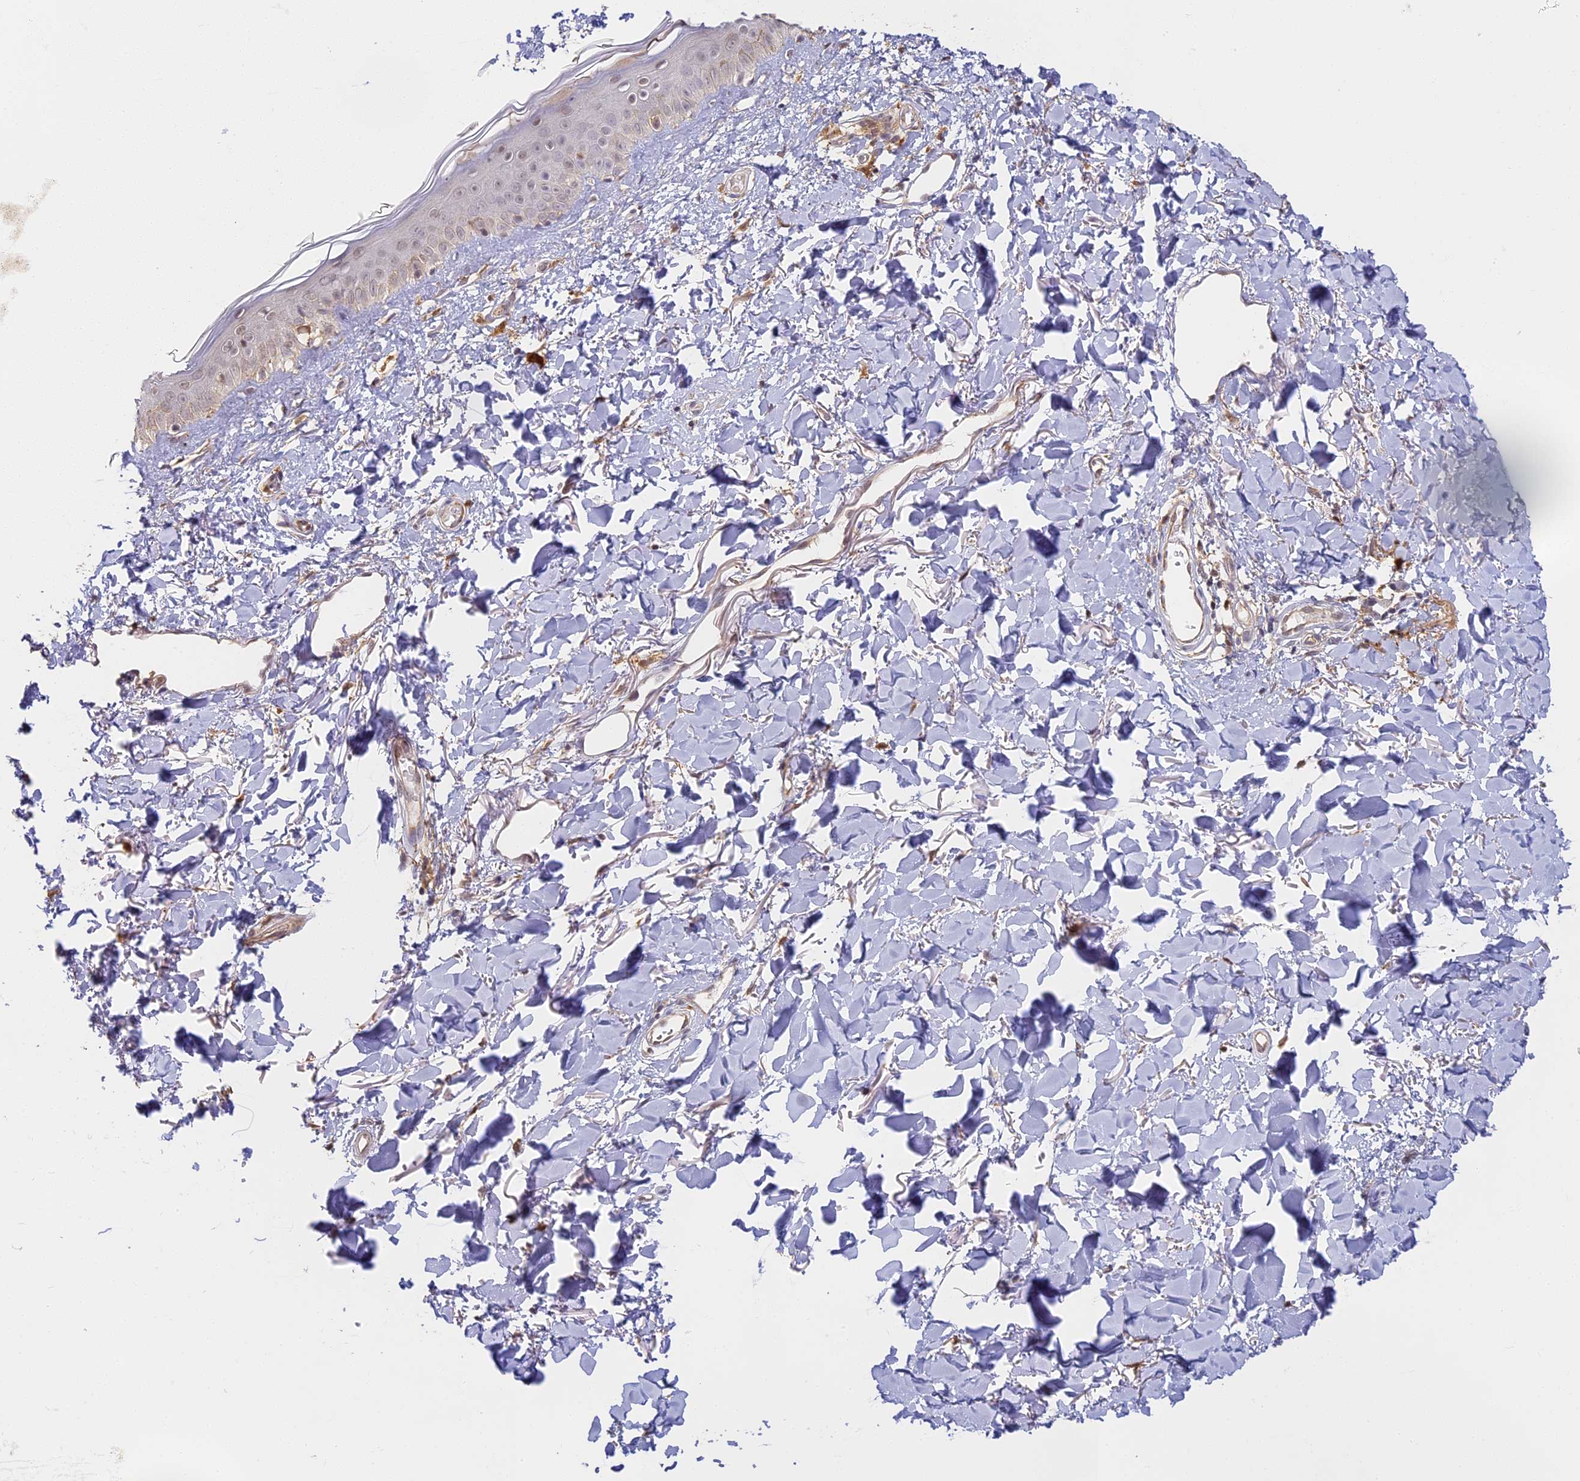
{"staining": {"intensity": "moderate", "quantity": ">75%", "location": "cytoplasmic/membranous"}, "tissue": "skin", "cell_type": "Fibroblasts", "image_type": "normal", "snomed": [{"axis": "morphology", "description": "Normal tissue, NOS"}, {"axis": "topography", "description": "Skin"}], "caption": "Benign skin demonstrates moderate cytoplasmic/membranous expression in about >75% of fibroblasts, visualized by immunohistochemistry. (IHC, brightfield microscopy, high magnification).", "gene": "NCF4", "patient": {"sex": "female", "age": 58}}